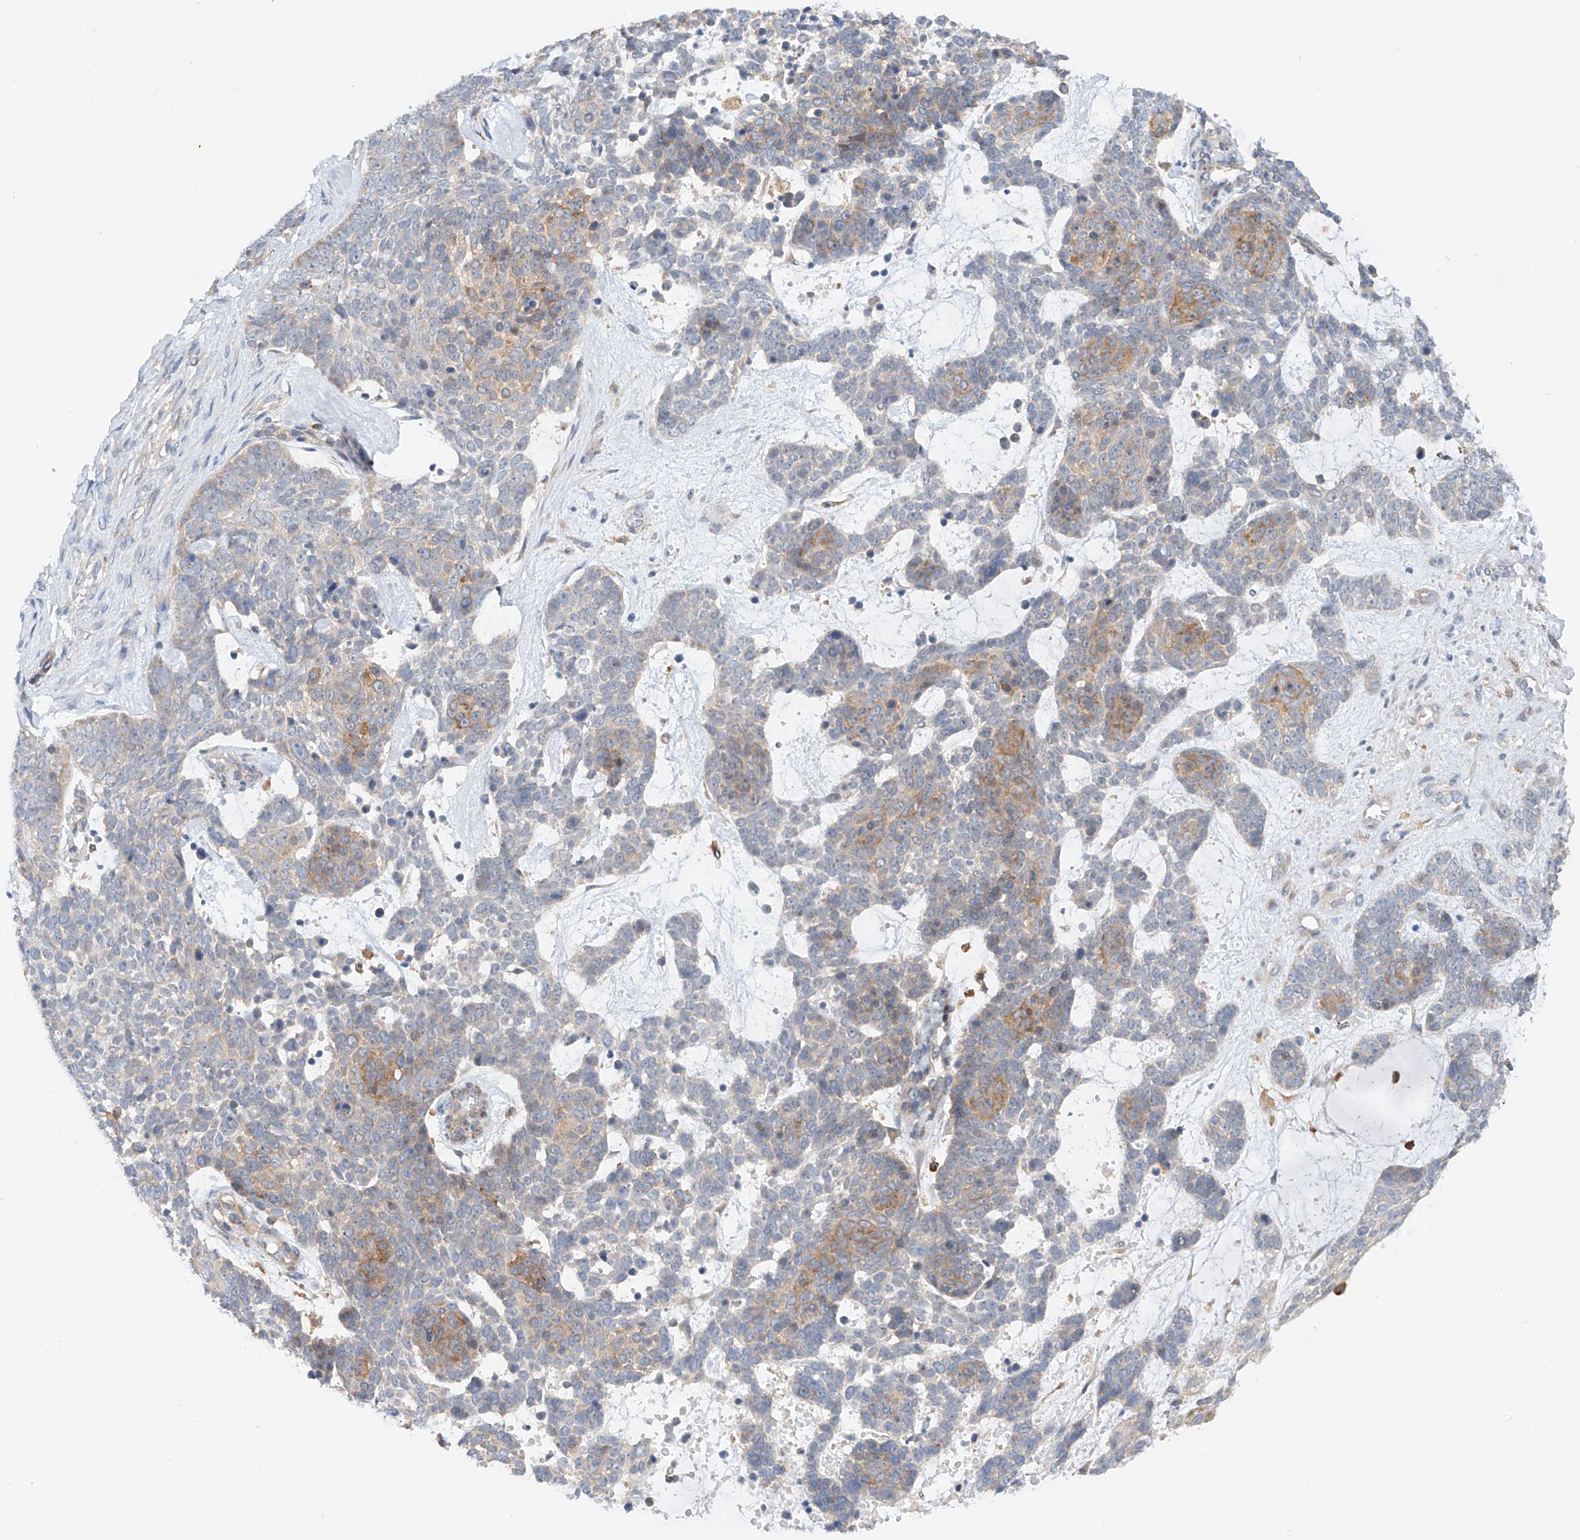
{"staining": {"intensity": "weak", "quantity": "<25%", "location": "cytoplasmic/membranous"}, "tissue": "skin cancer", "cell_type": "Tumor cells", "image_type": "cancer", "snomed": [{"axis": "morphology", "description": "Basal cell carcinoma"}, {"axis": "topography", "description": "Skin"}], "caption": "Immunohistochemistry histopathology image of human skin cancer stained for a protein (brown), which demonstrates no positivity in tumor cells. (Stains: DAB (3,3'-diaminobenzidine) immunohistochemistry (IHC) with hematoxylin counter stain, Microscopy: brightfield microscopy at high magnification).", "gene": "MFN2", "patient": {"sex": "female", "age": 81}}